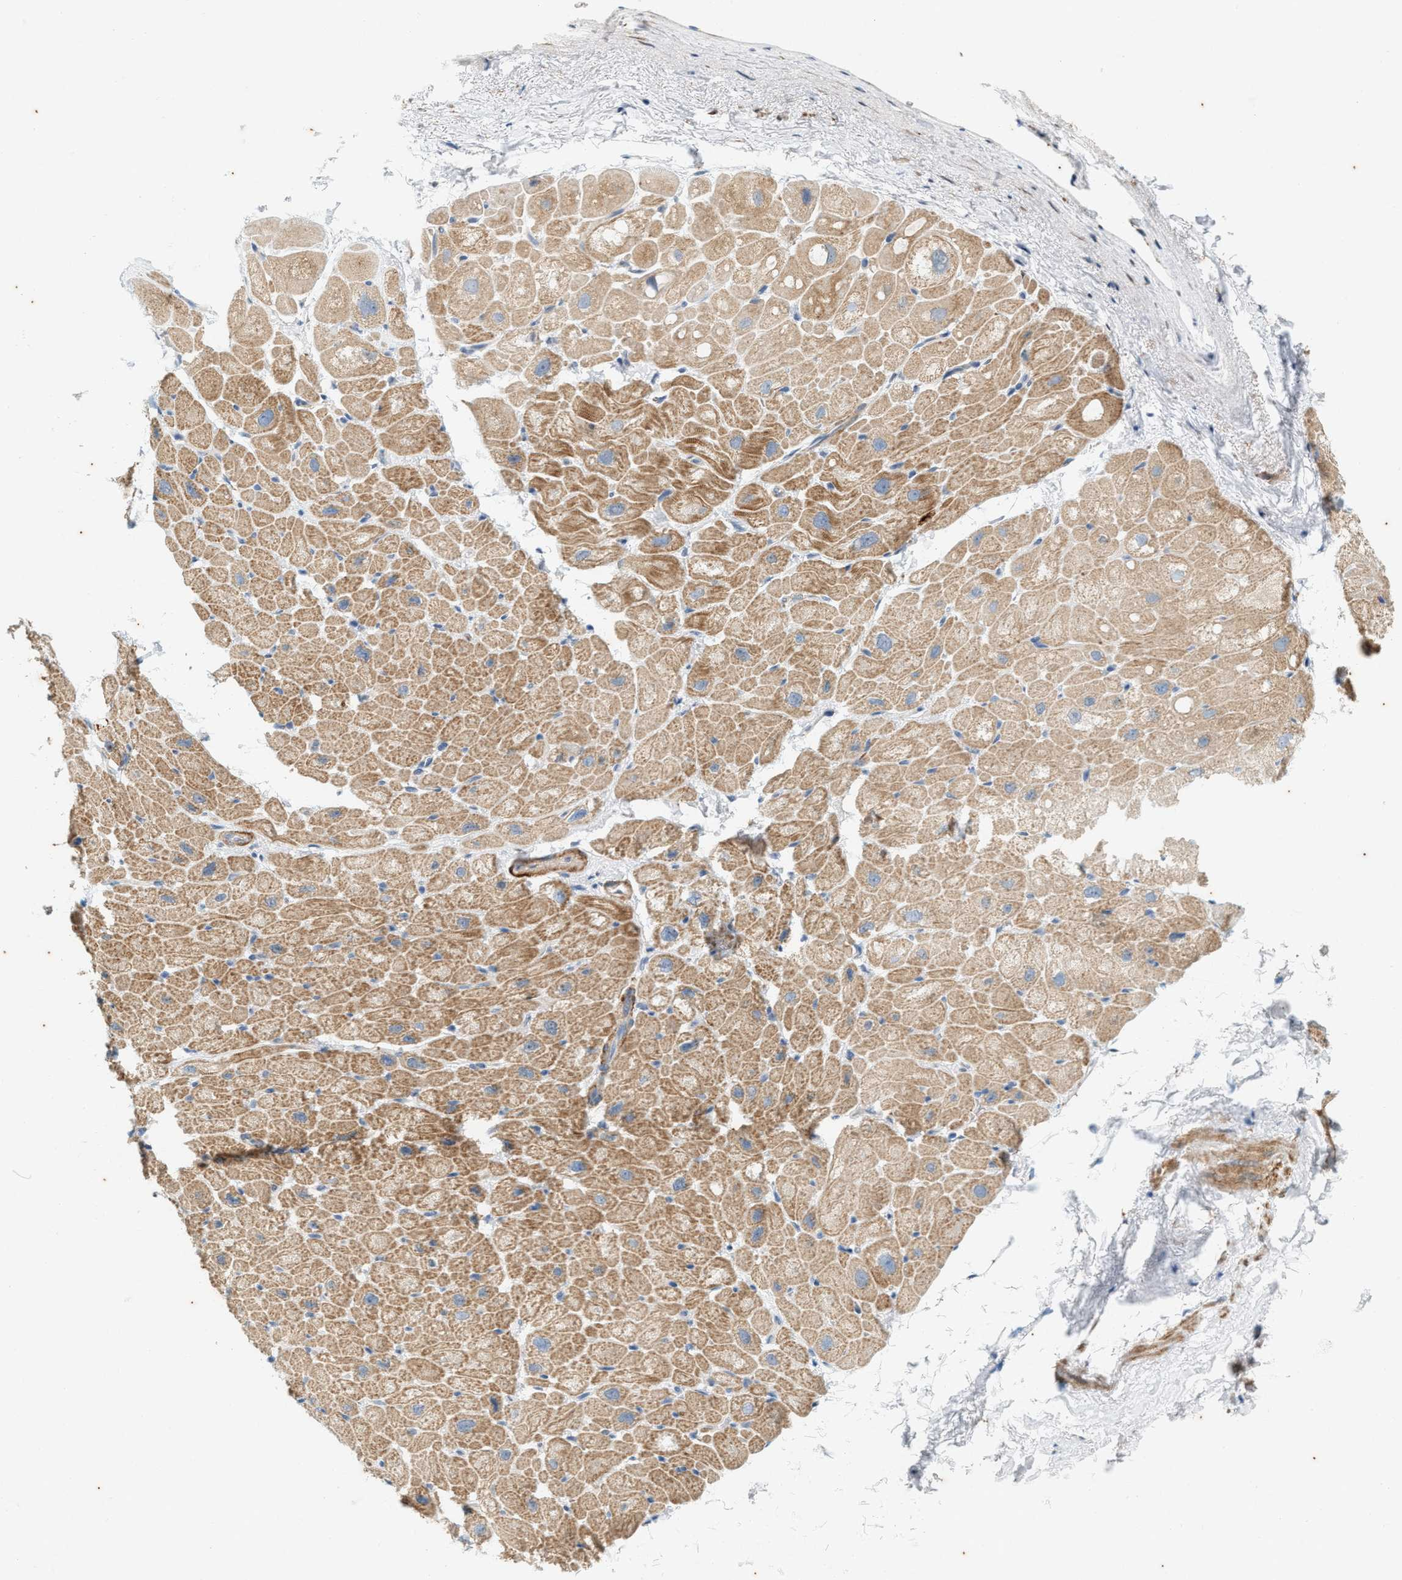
{"staining": {"intensity": "moderate", "quantity": ">75%", "location": "cytoplasmic/membranous"}, "tissue": "heart muscle", "cell_type": "Cardiomyocytes", "image_type": "normal", "snomed": [{"axis": "morphology", "description": "Normal tissue, NOS"}, {"axis": "topography", "description": "Heart"}], "caption": "The histopathology image demonstrates a brown stain indicating the presence of a protein in the cytoplasmic/membranous of cardiomyocytes in heart muscle.", "gene": "CHPF2", "patient": {"sex": "male", "age": 49}}